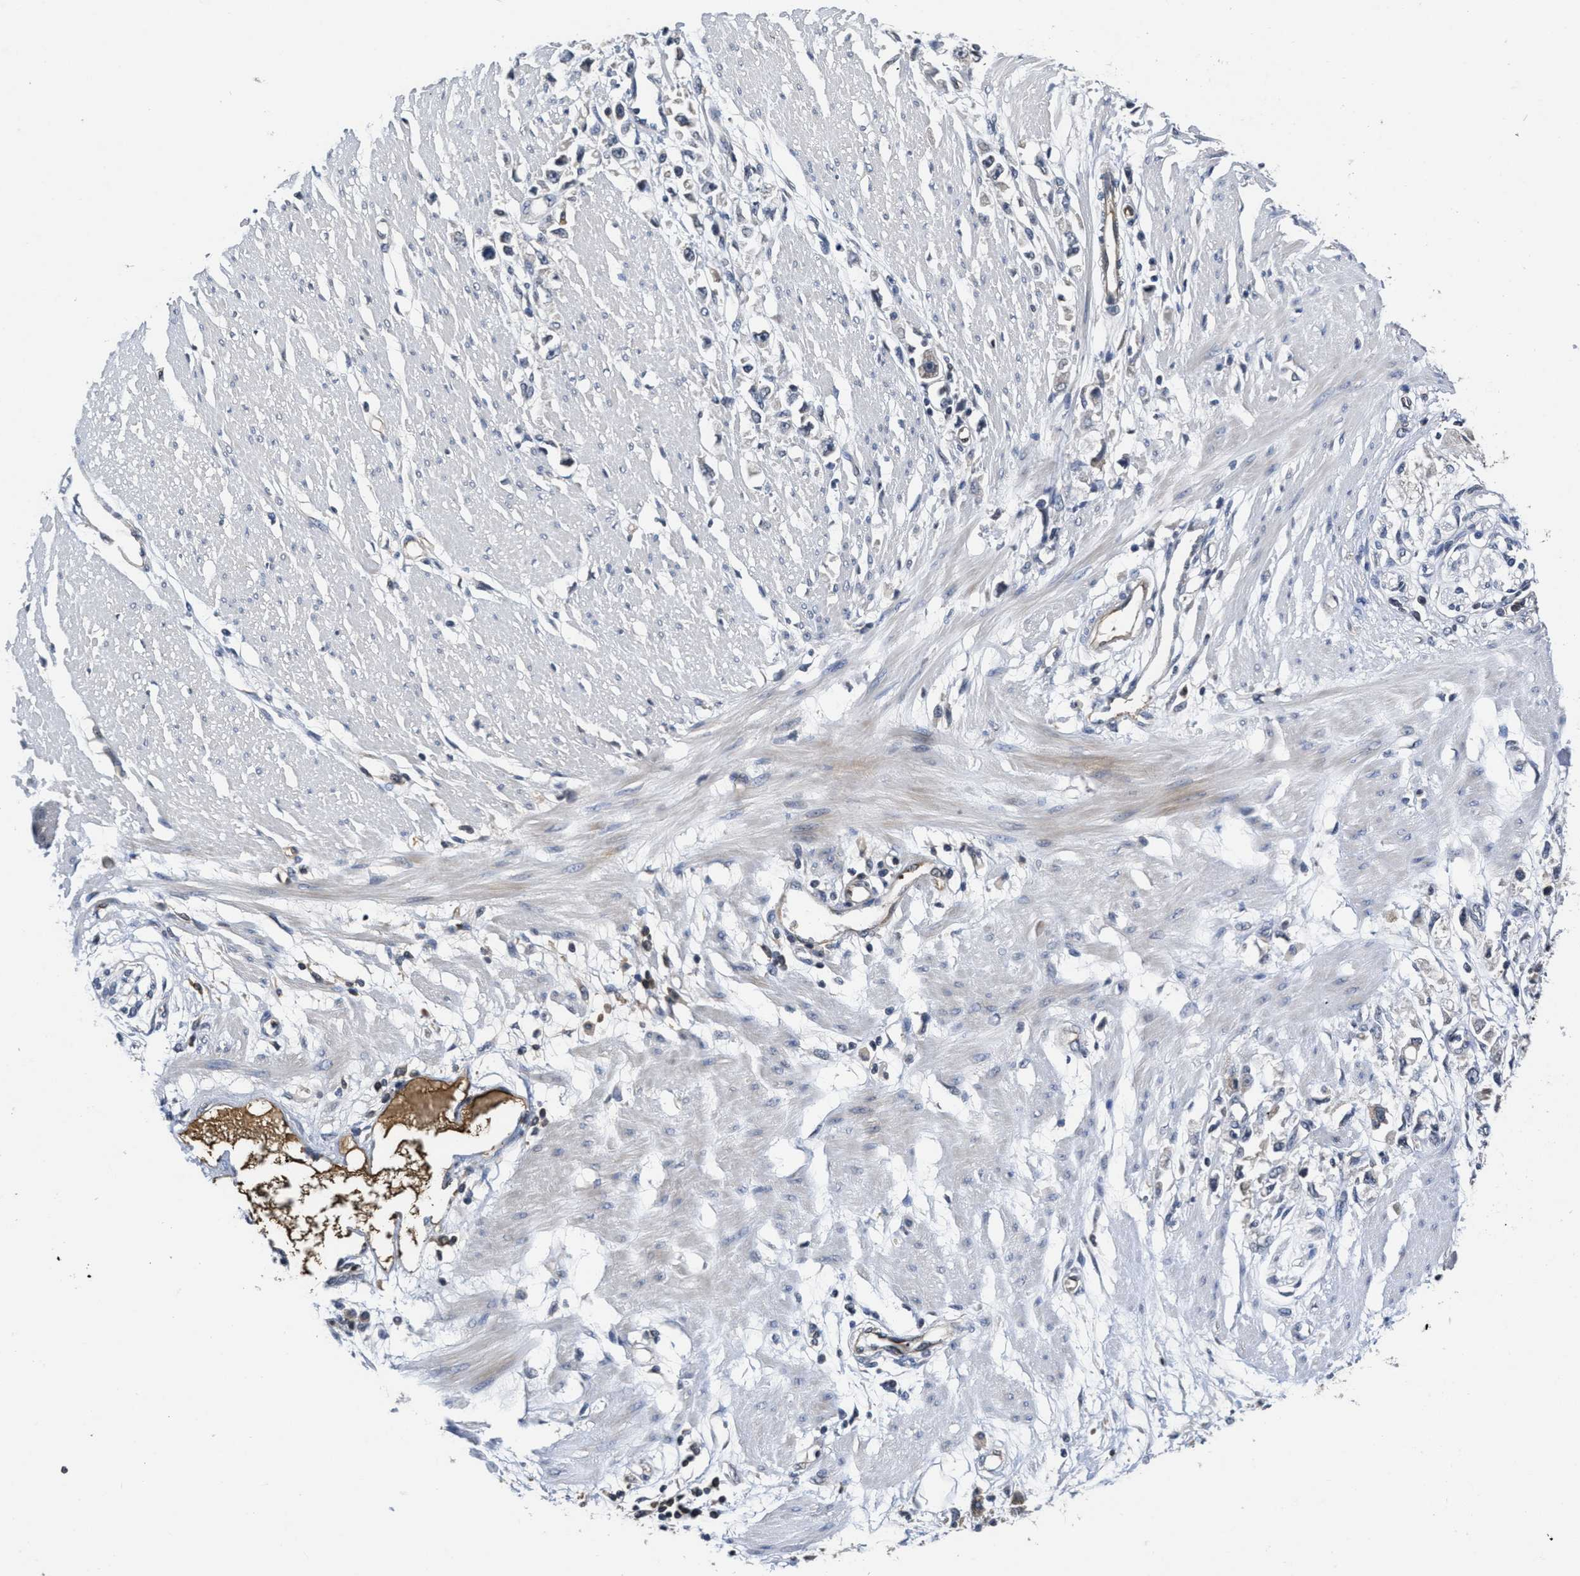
{"staining": {"intensity": "negative", "quantity": "none", "location": "none"}, "tissue": "stomach cancer", "cell_type": "Tumor cells", "image_type": "cancer", "snomed": [{"axis": "morphology", "description": "Adenocarcinoma, NOS"}, {"axis": "topography", "description": "Stomach"}], "caption": "A high-resolution histopathology image shows immunohistochemistry staining of stomach cancer (adenocarcinoma), which displays no significant expression in tumor cells. (Immunohistochemistry, brightfield microscopy, high magnification).", "gene": "ANGPT1", "patient": {"sex": "female", "age": 59}}